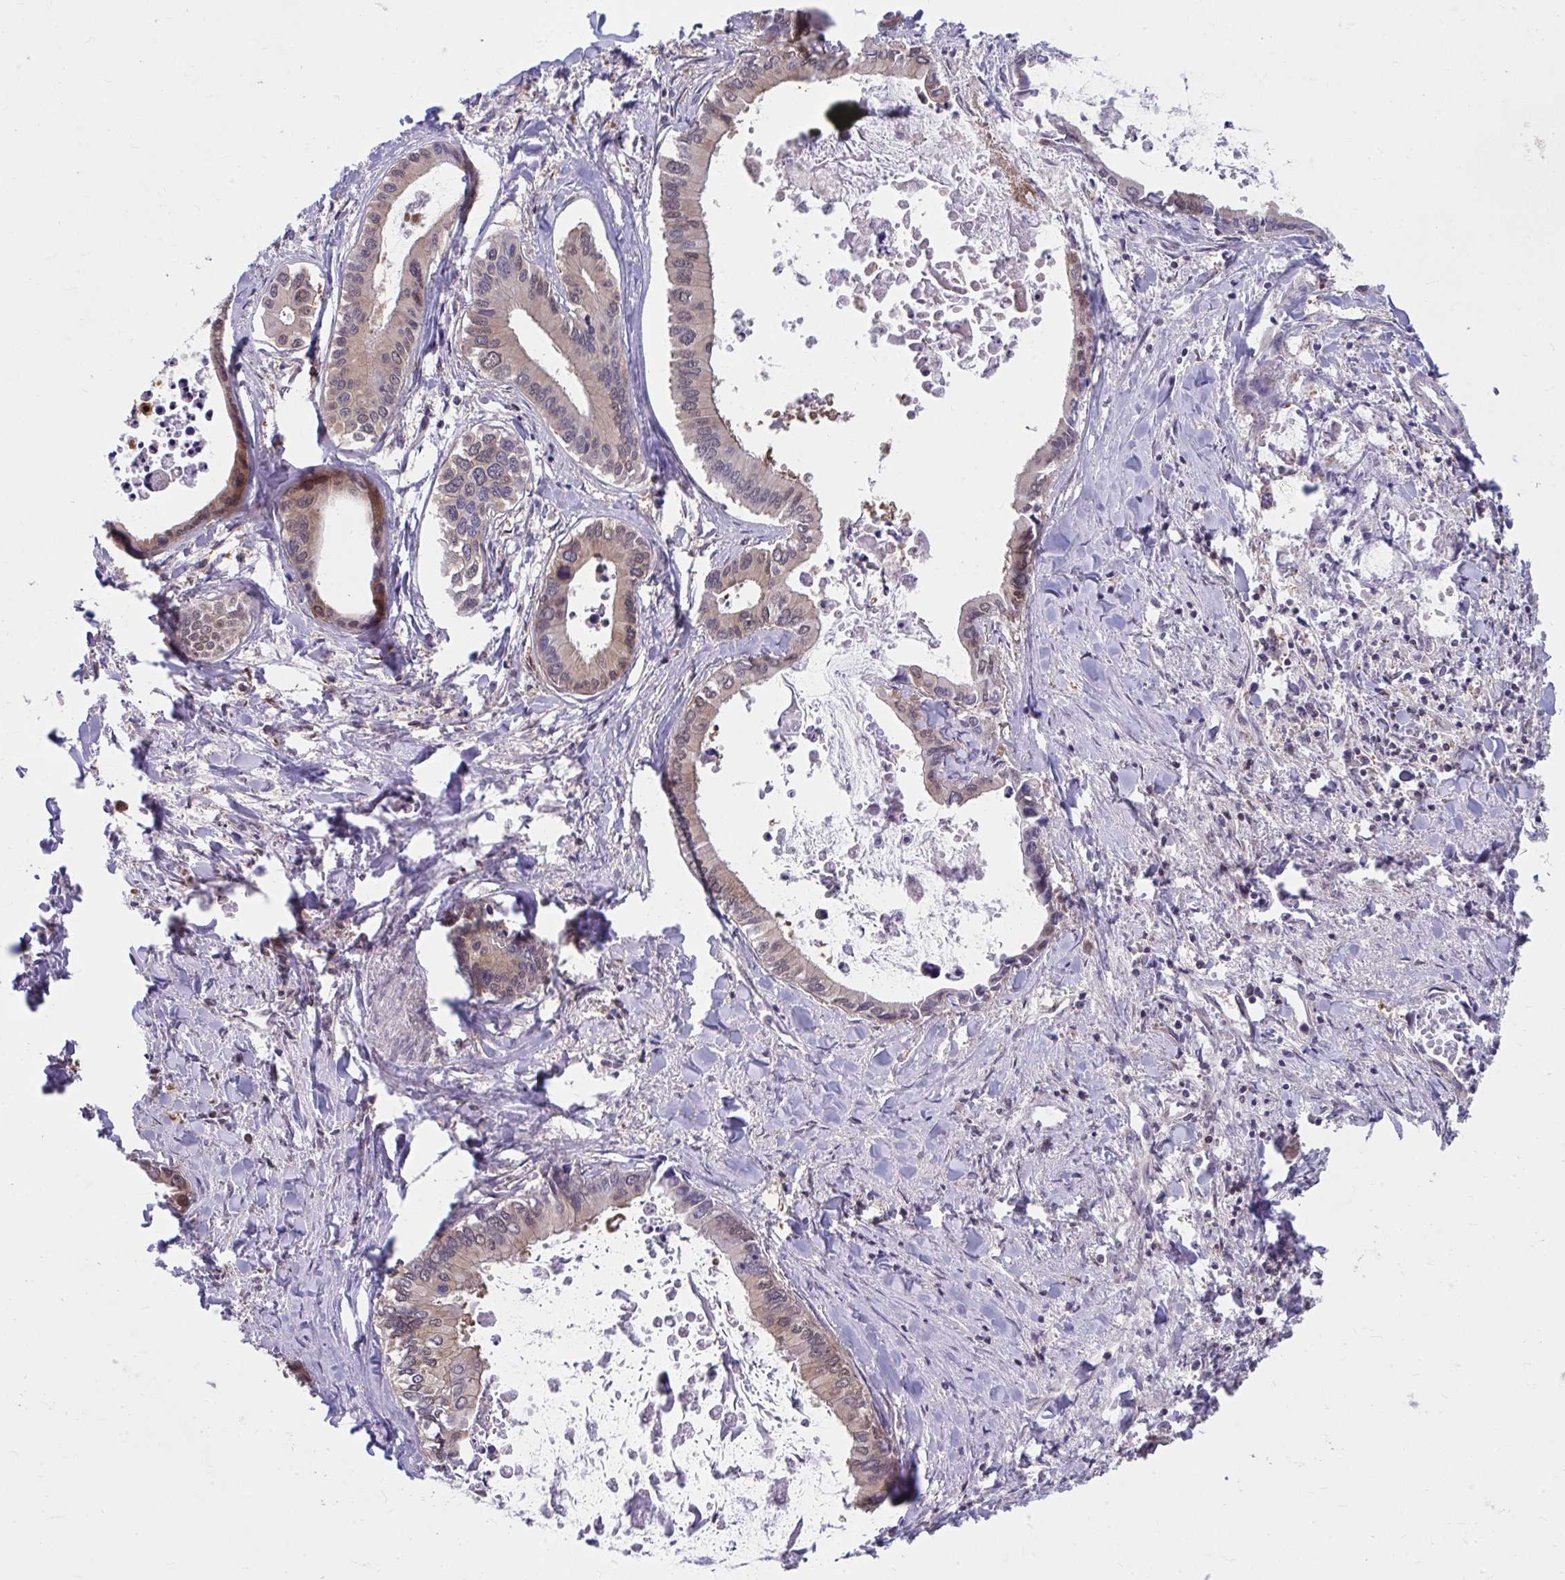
{"staining": {"intensity": "moderate", "quantity": "<25%", "location": "cytoplasmic/membranous"}, "tissue": "liver cancer", "cell_type": "Tumor cells", "image_type": "cancer", "snomed": [{"axis": "morphology", "description": "Cholangiocarcinoma"}, {"axis": "topography", "description": "Liver"}], "caption": "About <25% of tumor cells in human cholangiocarcinoma (liver) show moderate cytoplasmic/membranous protein staining as visualized by brown immunohistochemical staining.", "gene": "PCDHB7", "patient": {"sex": "male", "age": 66}}